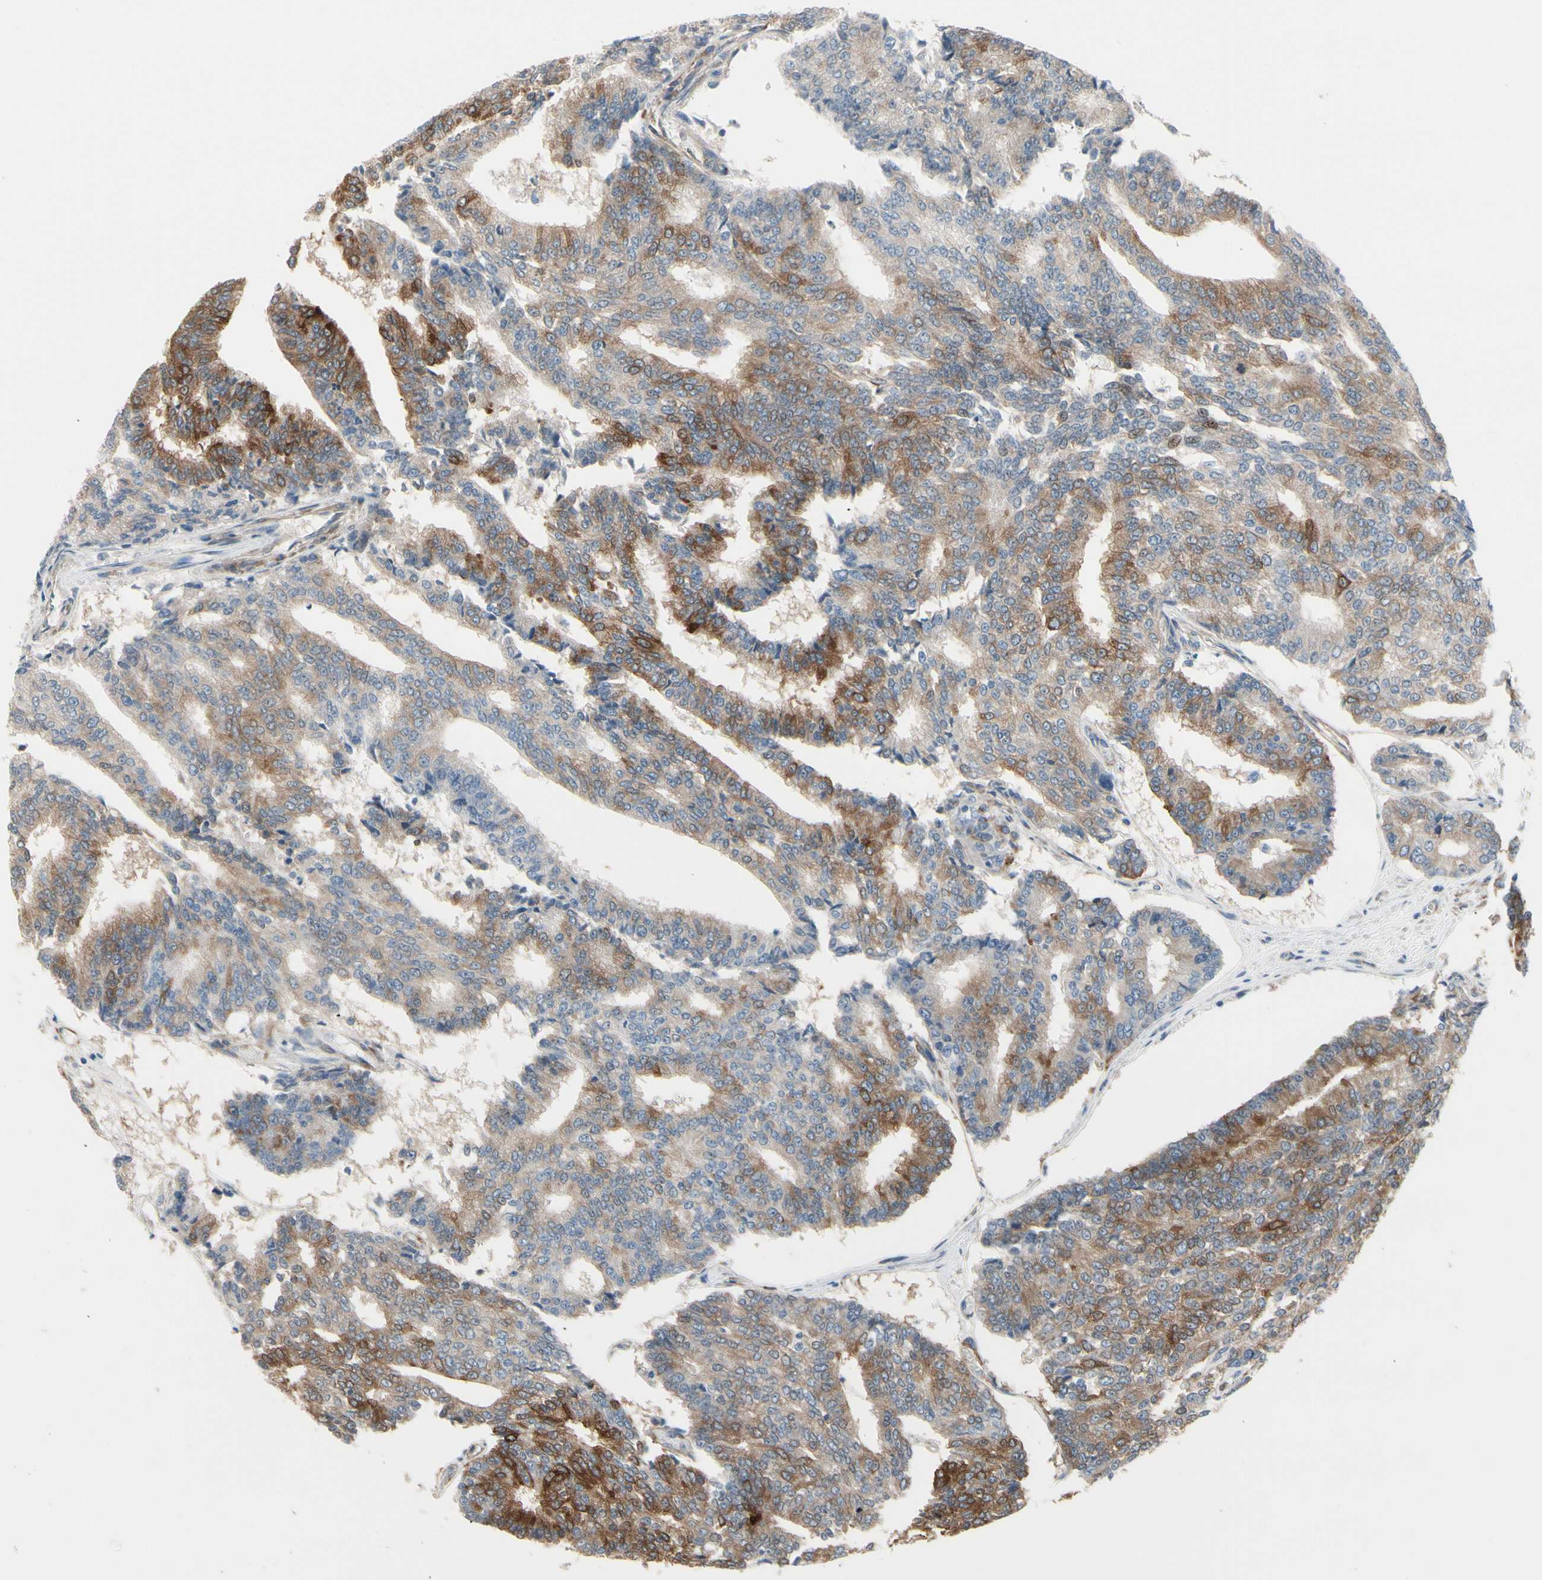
{"staining": {"intensity": "strong", "quantity": "<25%", "location": "cytoplasmic/membranous"}, "tissue": "prostate cancer", "cell_type": "Tumor cells", "image_type": "cancer", "snomed": [{"axis": "morphology", "description": "Adenocarcinoma, High grade"}, {"axis": "topography", "description": "Prostate"}], "caption": "A brown stain labels strong cytoplasmic/membranous staining of a protein in prostate cancer (adenocarcinoma (high-grade)) tumor cells. (IHC, brightfield microscopy, high magnification).", "gene": "MAP2", "patient": {"sex": "male", "age": 55}}